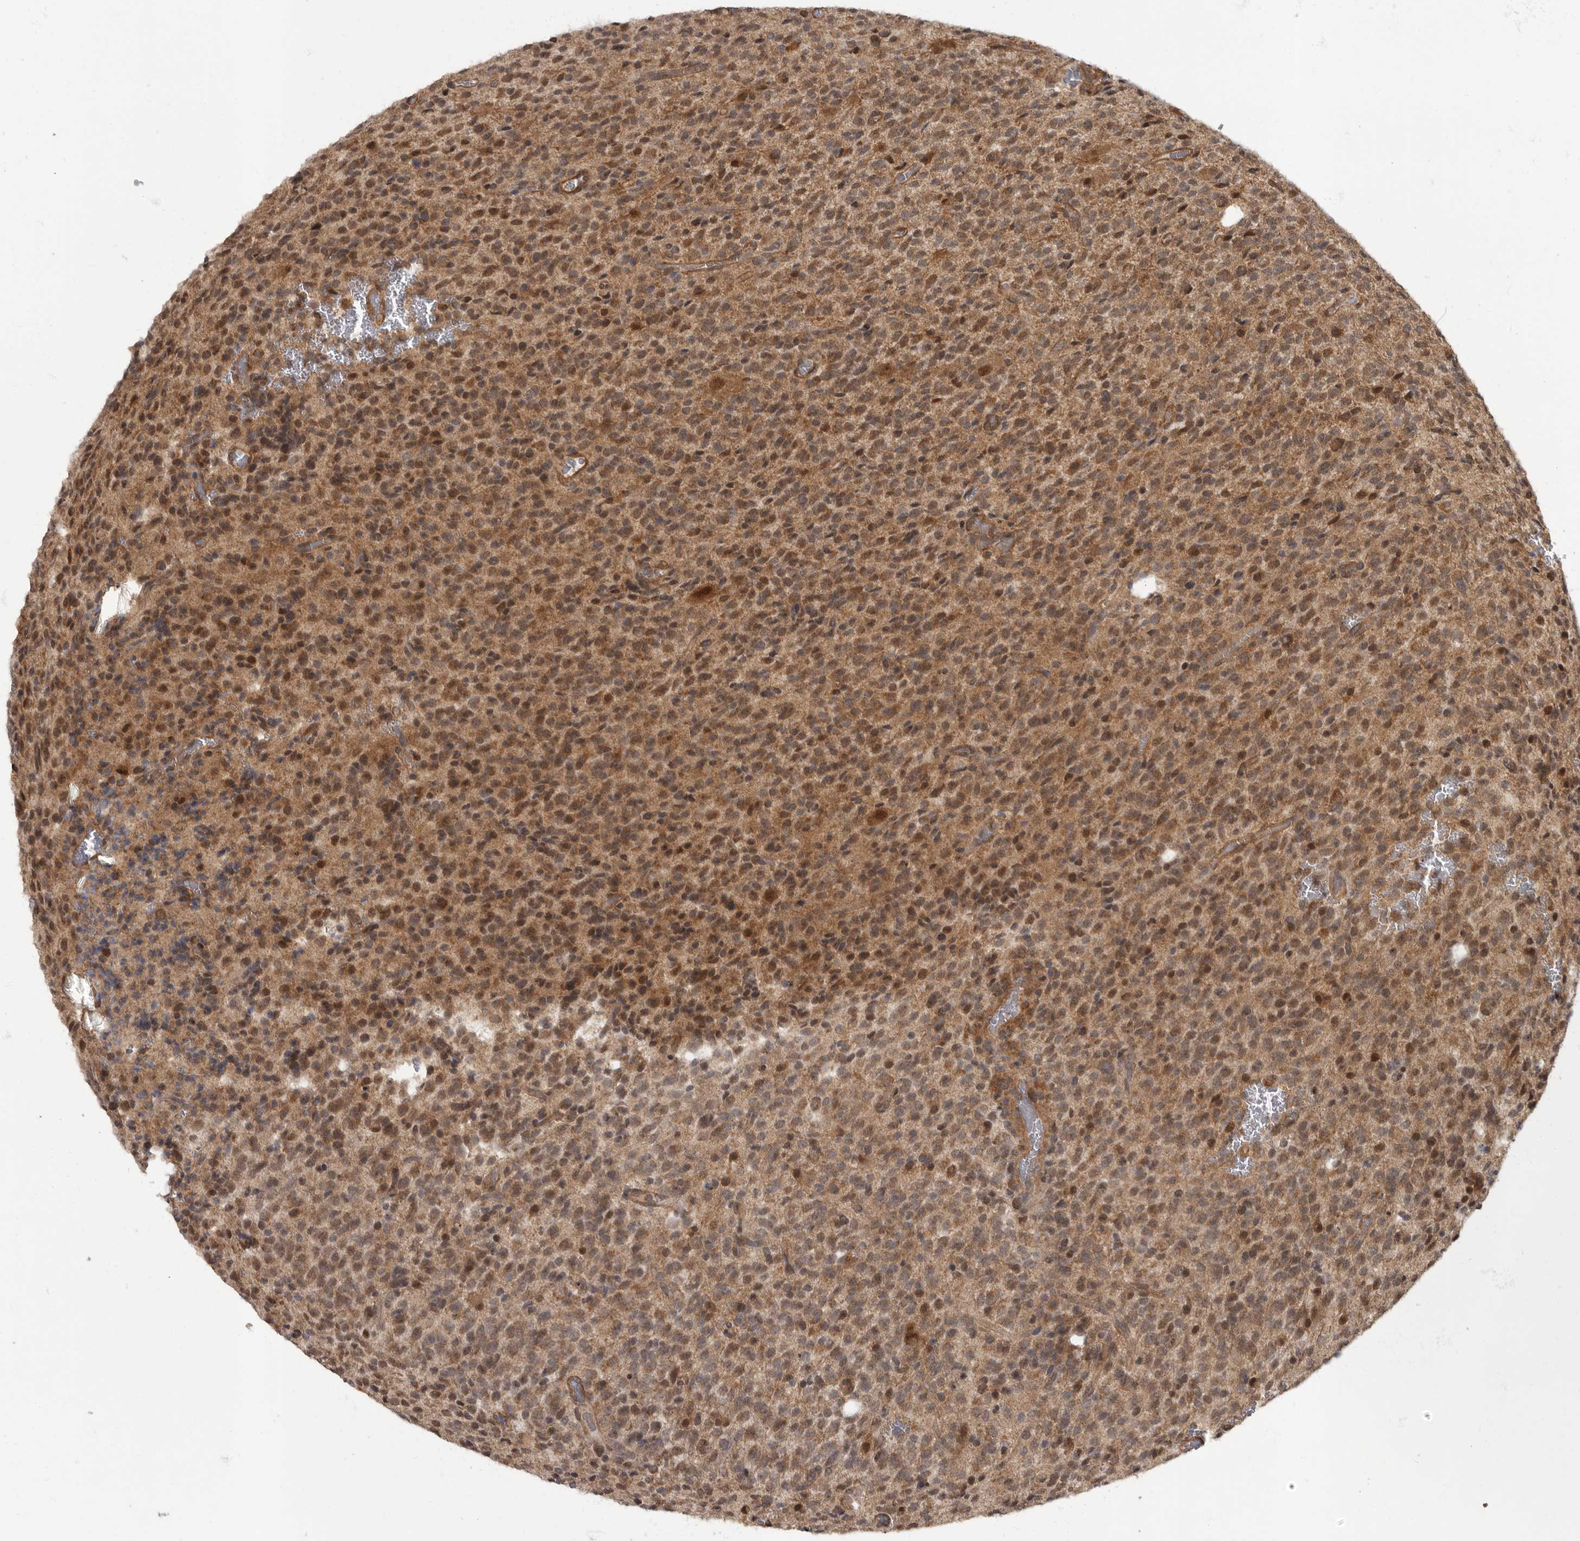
{"staining": {"intensity": "weak", "quantity": ">75%", "location": "cytoplasmic/membranous,nuclear"}, "tissue": "glioma", "cell_type": "Tumor cells", "image_type": "cancer", "snomed": [{"axis": "morphology", "description": "Glioma, malignant, High grade"}, {"axis": "topography", "description": "Brain"}], "caption": "There is low levels of weak cytoplasmic/membranous and nuclear positivity in tumor cells of glioma, as demonstrated by immunohistochemical staining (brown color).", "gene": "VPS50", "patient": {"sex": "male", "age": 34}}